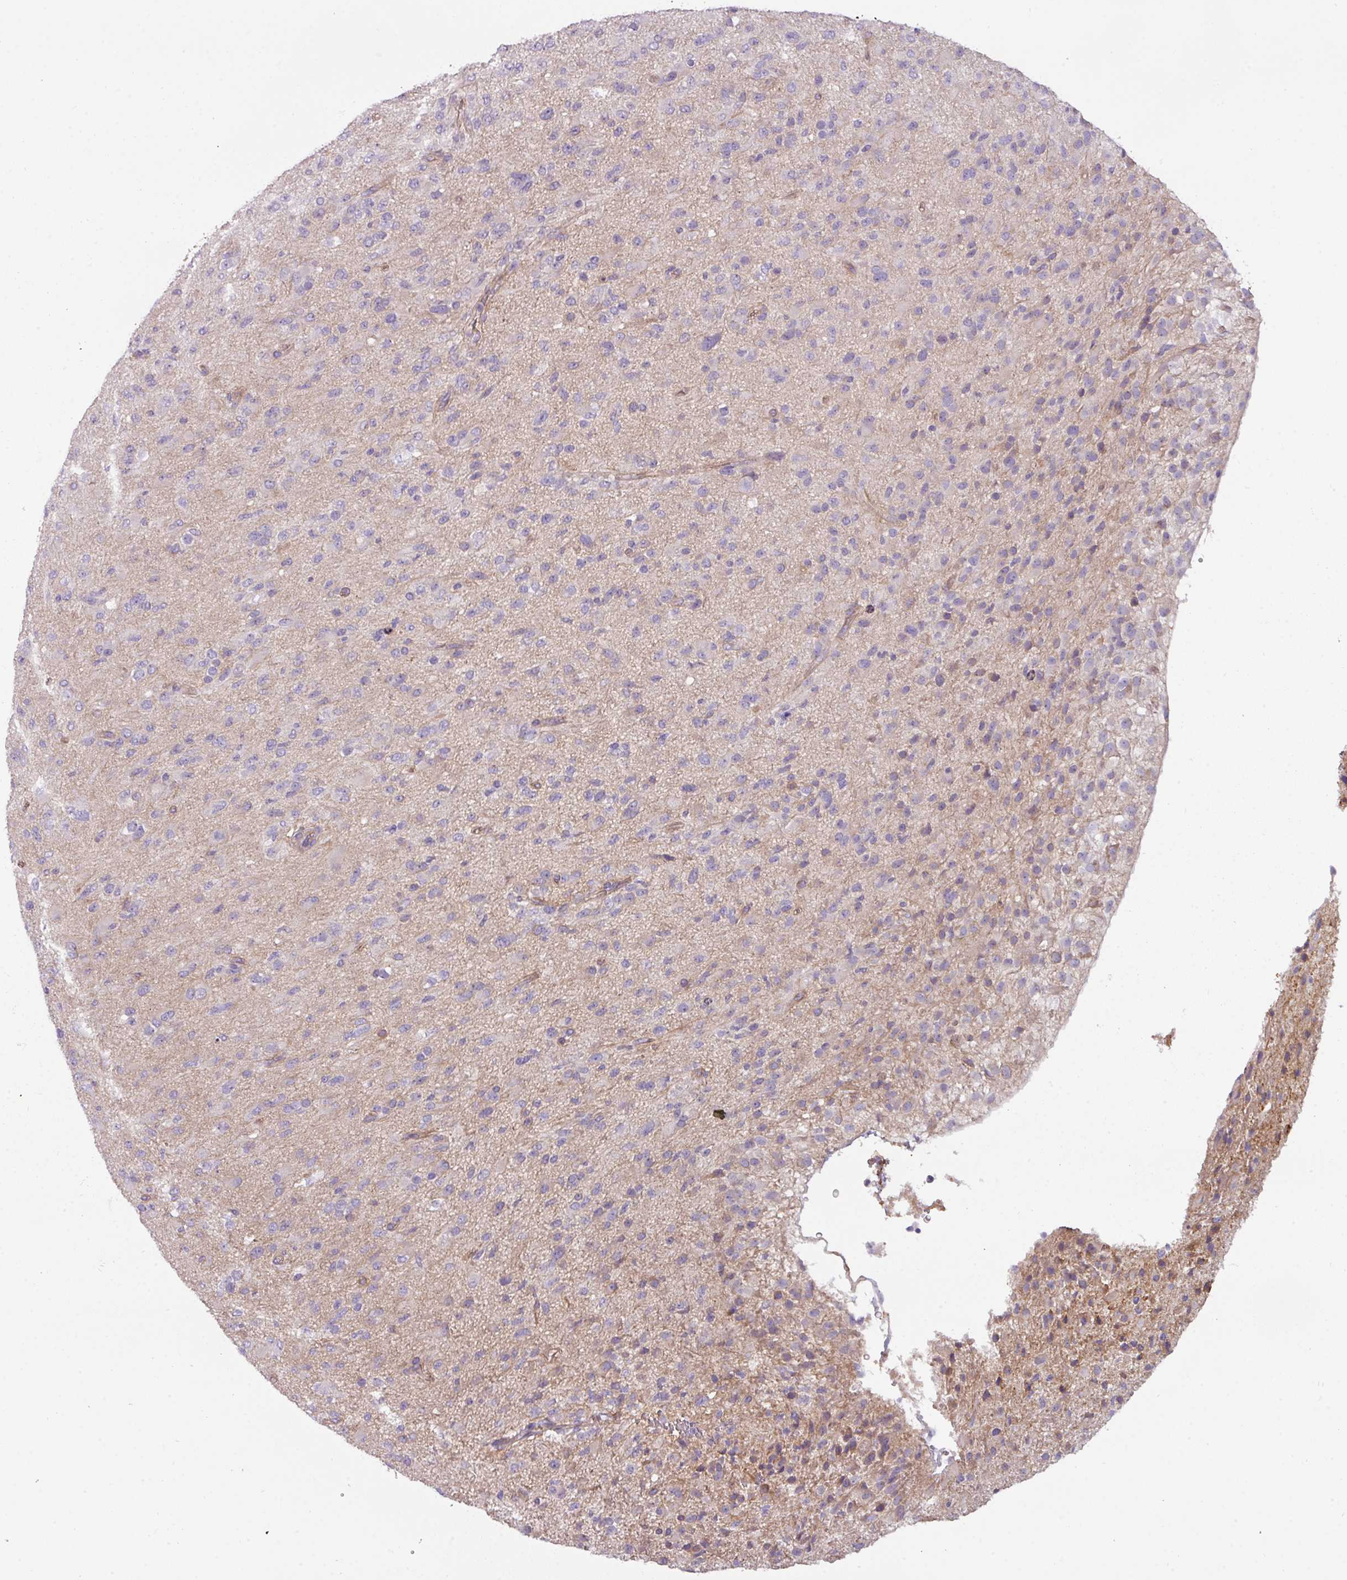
{"staining": {"intensity": "moderate", "quantity": "<25%", "location": "cytoplasmic/membranous"}, "tissue": "glioma", "cell_type": "Tumor cells", "image_type": "cancer", "snomed": [{"axis": "morphology", "description": "Glioma, malignant, Low grade"}, {"axis": "topography", "description": "Brain"}], "caption": "Immunohistochemistry (IHC) photomicrograph of glioma stained for a protein (brown), which displays low levels of moderate cytoplasmic/membranous staining in about <25% of tumor cells.", "gene": "BUD23", "patient": {"sex": "male", "age": 65}}